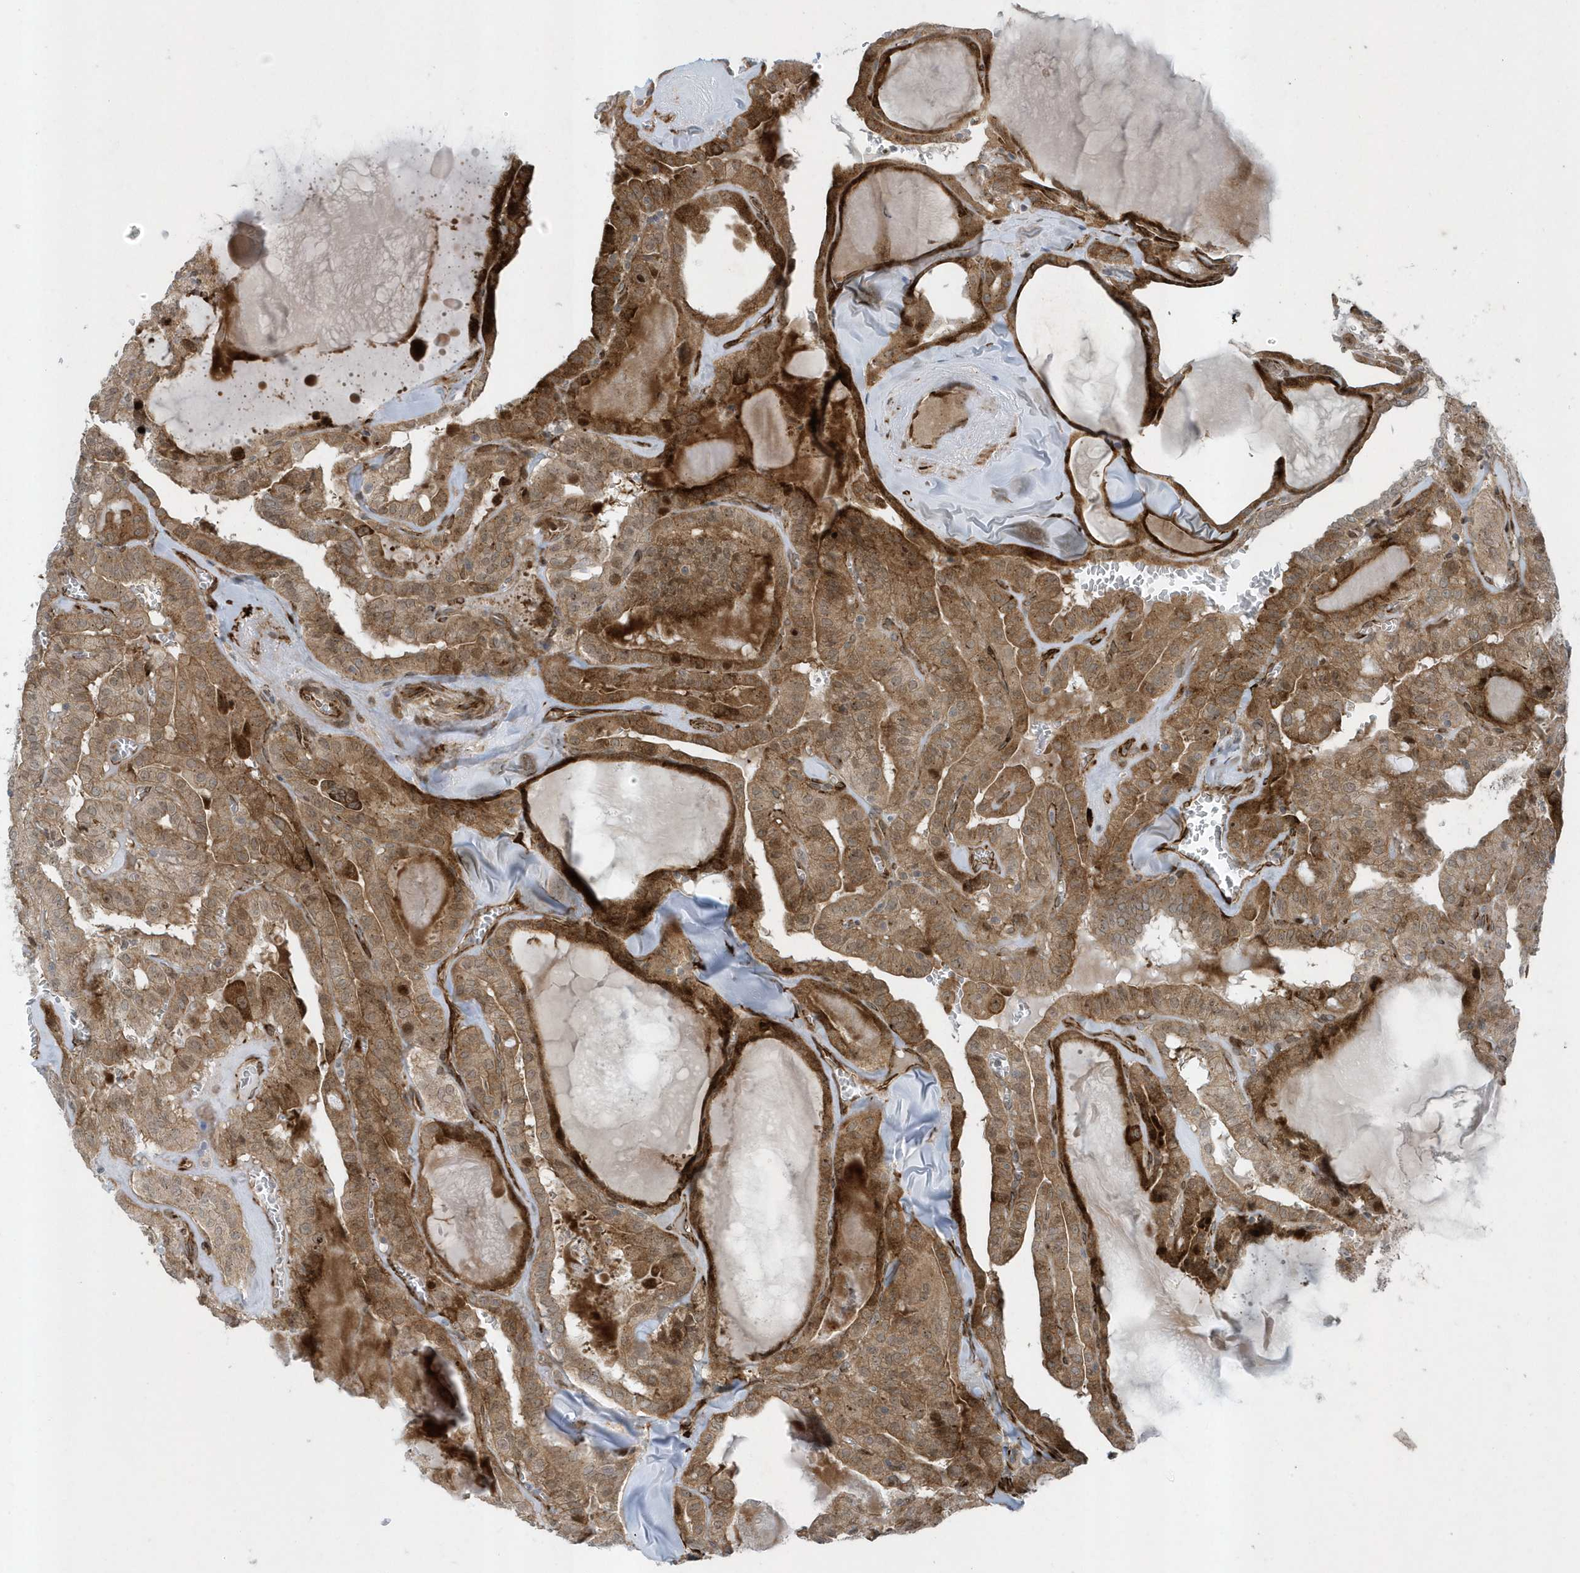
{"staining": {"intensity": "moderate", "quantity": ">75%", "location": "cytoplasmic/membranous"}, "tissue": "thyroid cancer", "cell_type": "Tumor cells", "image_type": "cancer", "snomed": [{"axis": "morphology", "description": "Papillary adenocarcinoma, NOS"}, {"axis": "topography", "description": "Thyroid gland"}], "caption": "IHC staining of thyroid papillary adenocarcinoma, which displays medium levels of moderate cytoplasmic/membranous positivity in about >75% of tumor cells indicating moderate cytoplasmic/membranous protein staining. The staining was performed using DAB (brown) for protein detection and nuclei were counterstained in hematoxylin (blue).", "gene": "FAM98A", "patient": {"sex": "male", "age": 52}}